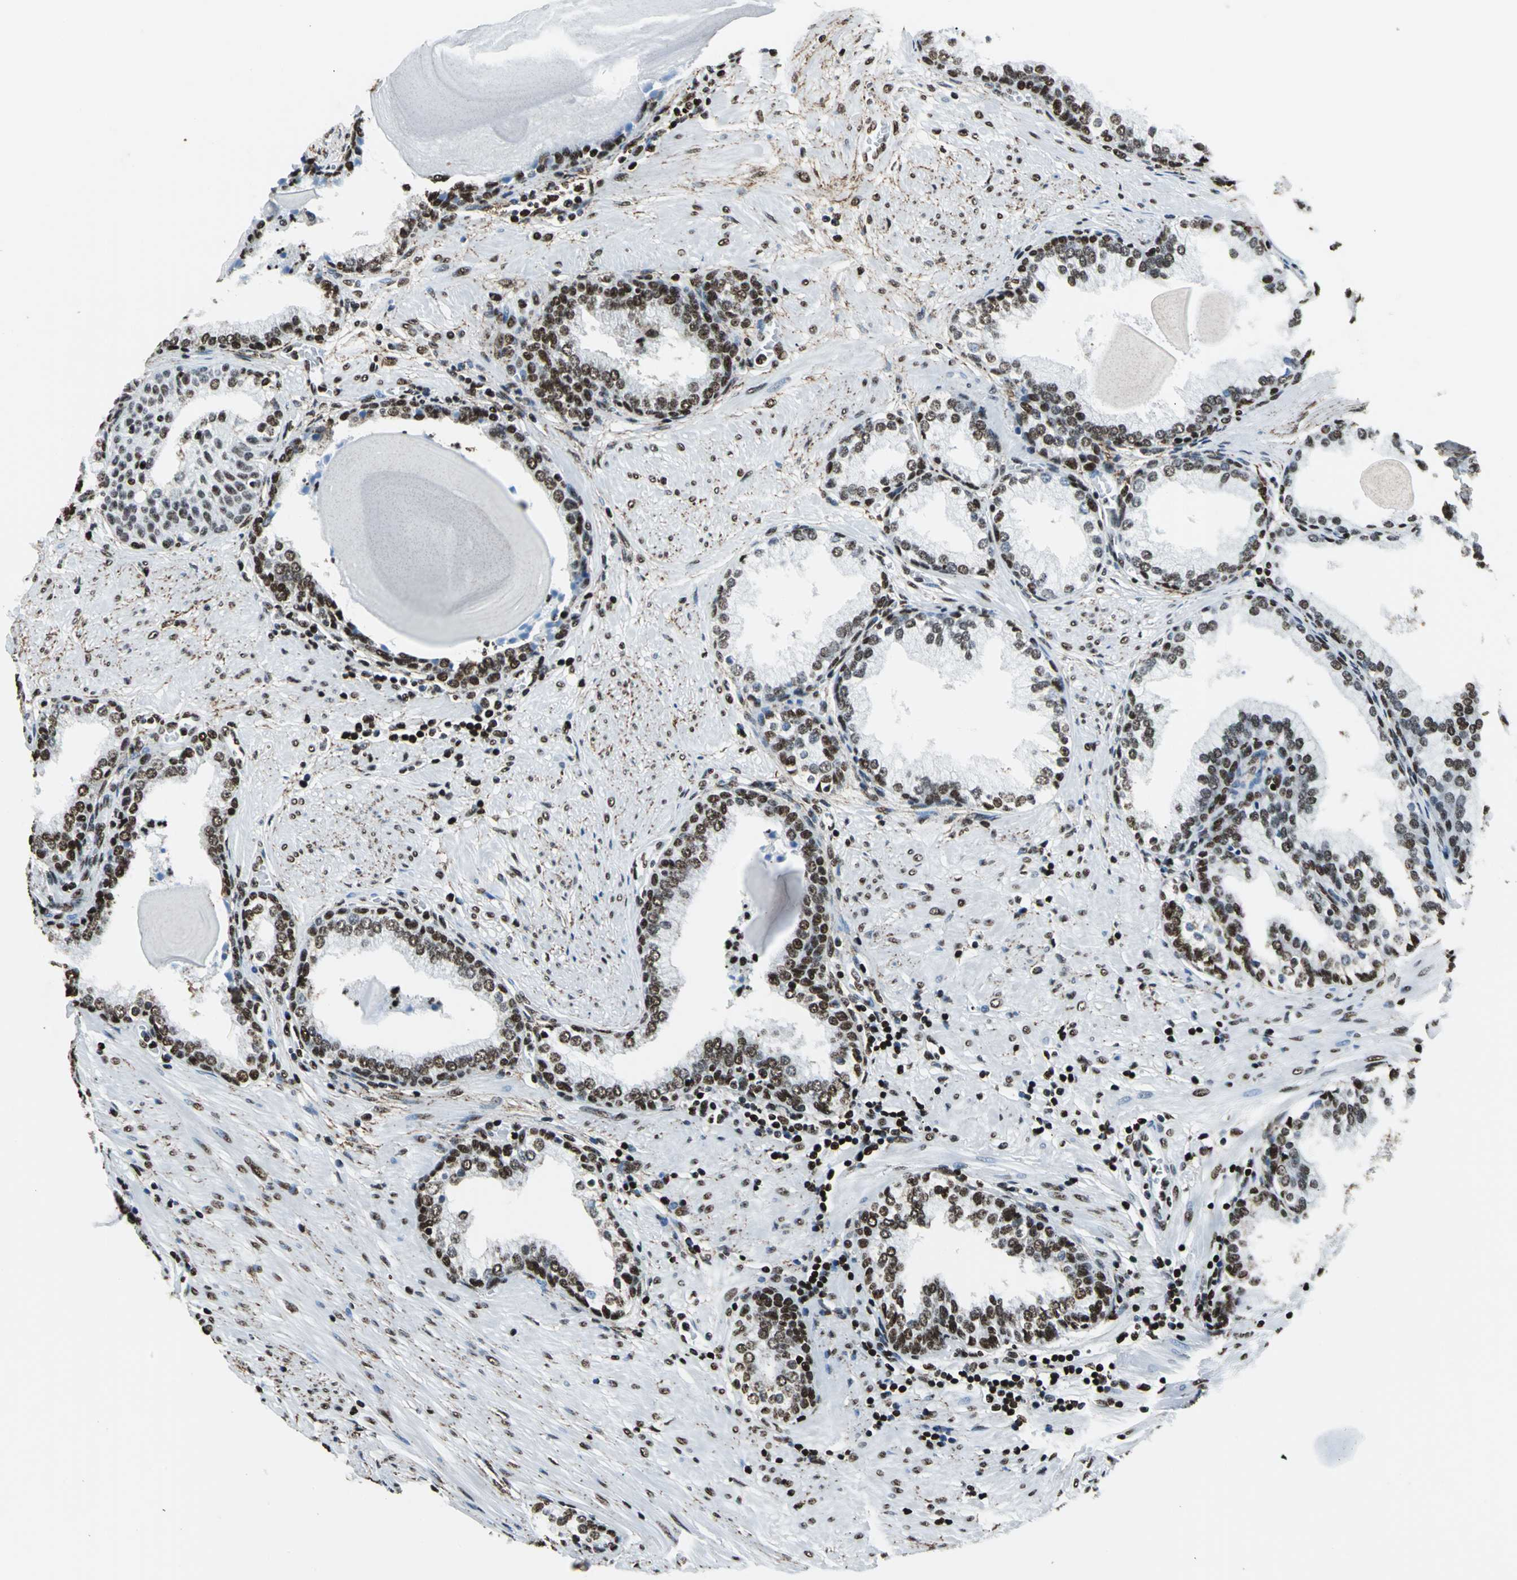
{"staining": {"intensity": "strong", "quantity": ">75%", "location": "nuclear"}, "tissue": "prostate", "cell_type": "Glandular cells", "image_type": "normal", "snomed": [{"axis": "morphology", "description": "Normal tissue, NOS"}, {"axis": "topography", "description": "Prostate"}], "caption": "Strong nuclear protein staining is seen in about >75% of glandular cells in prostate. Nuclei are stained in blue.", "gene": "APEX1", "patient": {"sex": "male", "age": 51}}